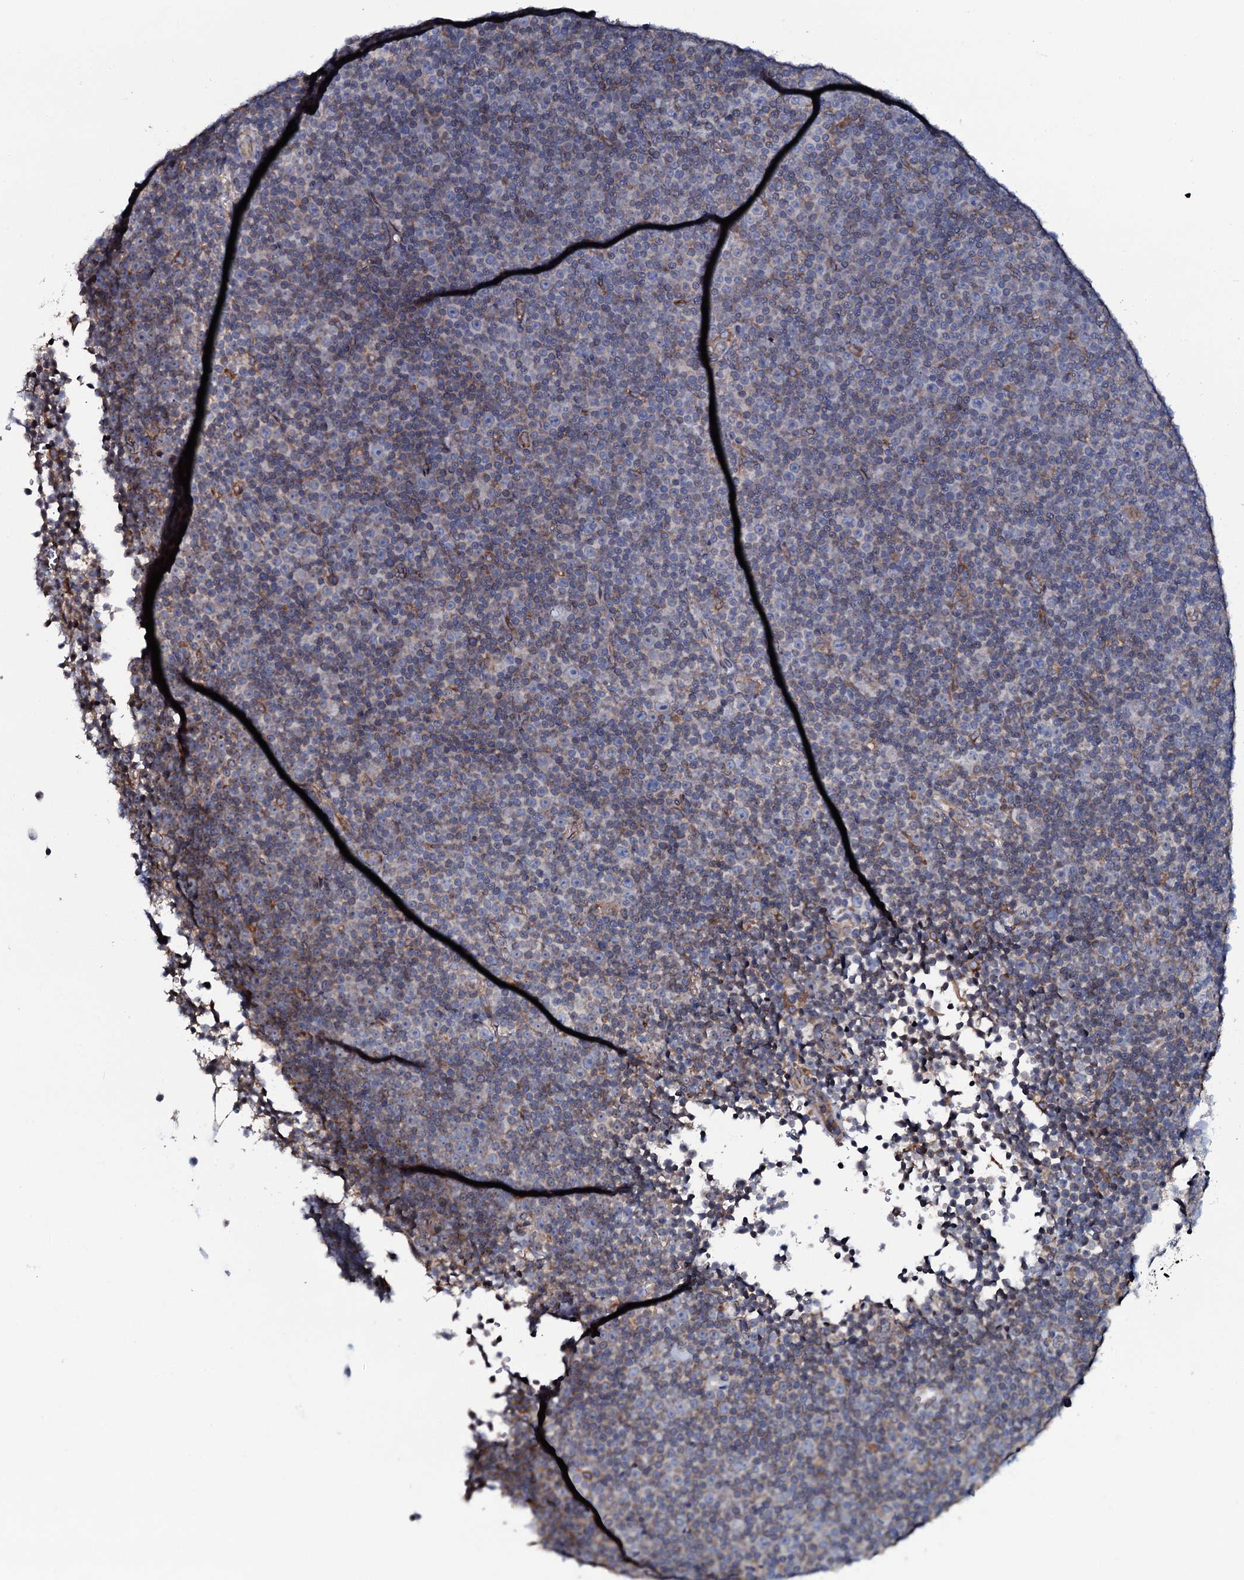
{"staining": {"intensity": "weak", "quantity": "25%-75%", "location": "cytoplasmic/membranous"}, "tissue": "lymphoma", "cell_type": "Tumor cells", "image_type": "cancer", "snomed": [{"axis": "morphology", "description": "Malignant lymphoma, non-Hodgkin's type, Low grade"}, {"axis": "topography", "description": "Lymph node"}], "caption": "Lymphoma stained with a brown dye displays weak cytoplasmic/membranous positive positivity in about 25%-75% of tumor cells.", "gene": "TMEM151A", "patient": {"sex": "female", "age": 67}}